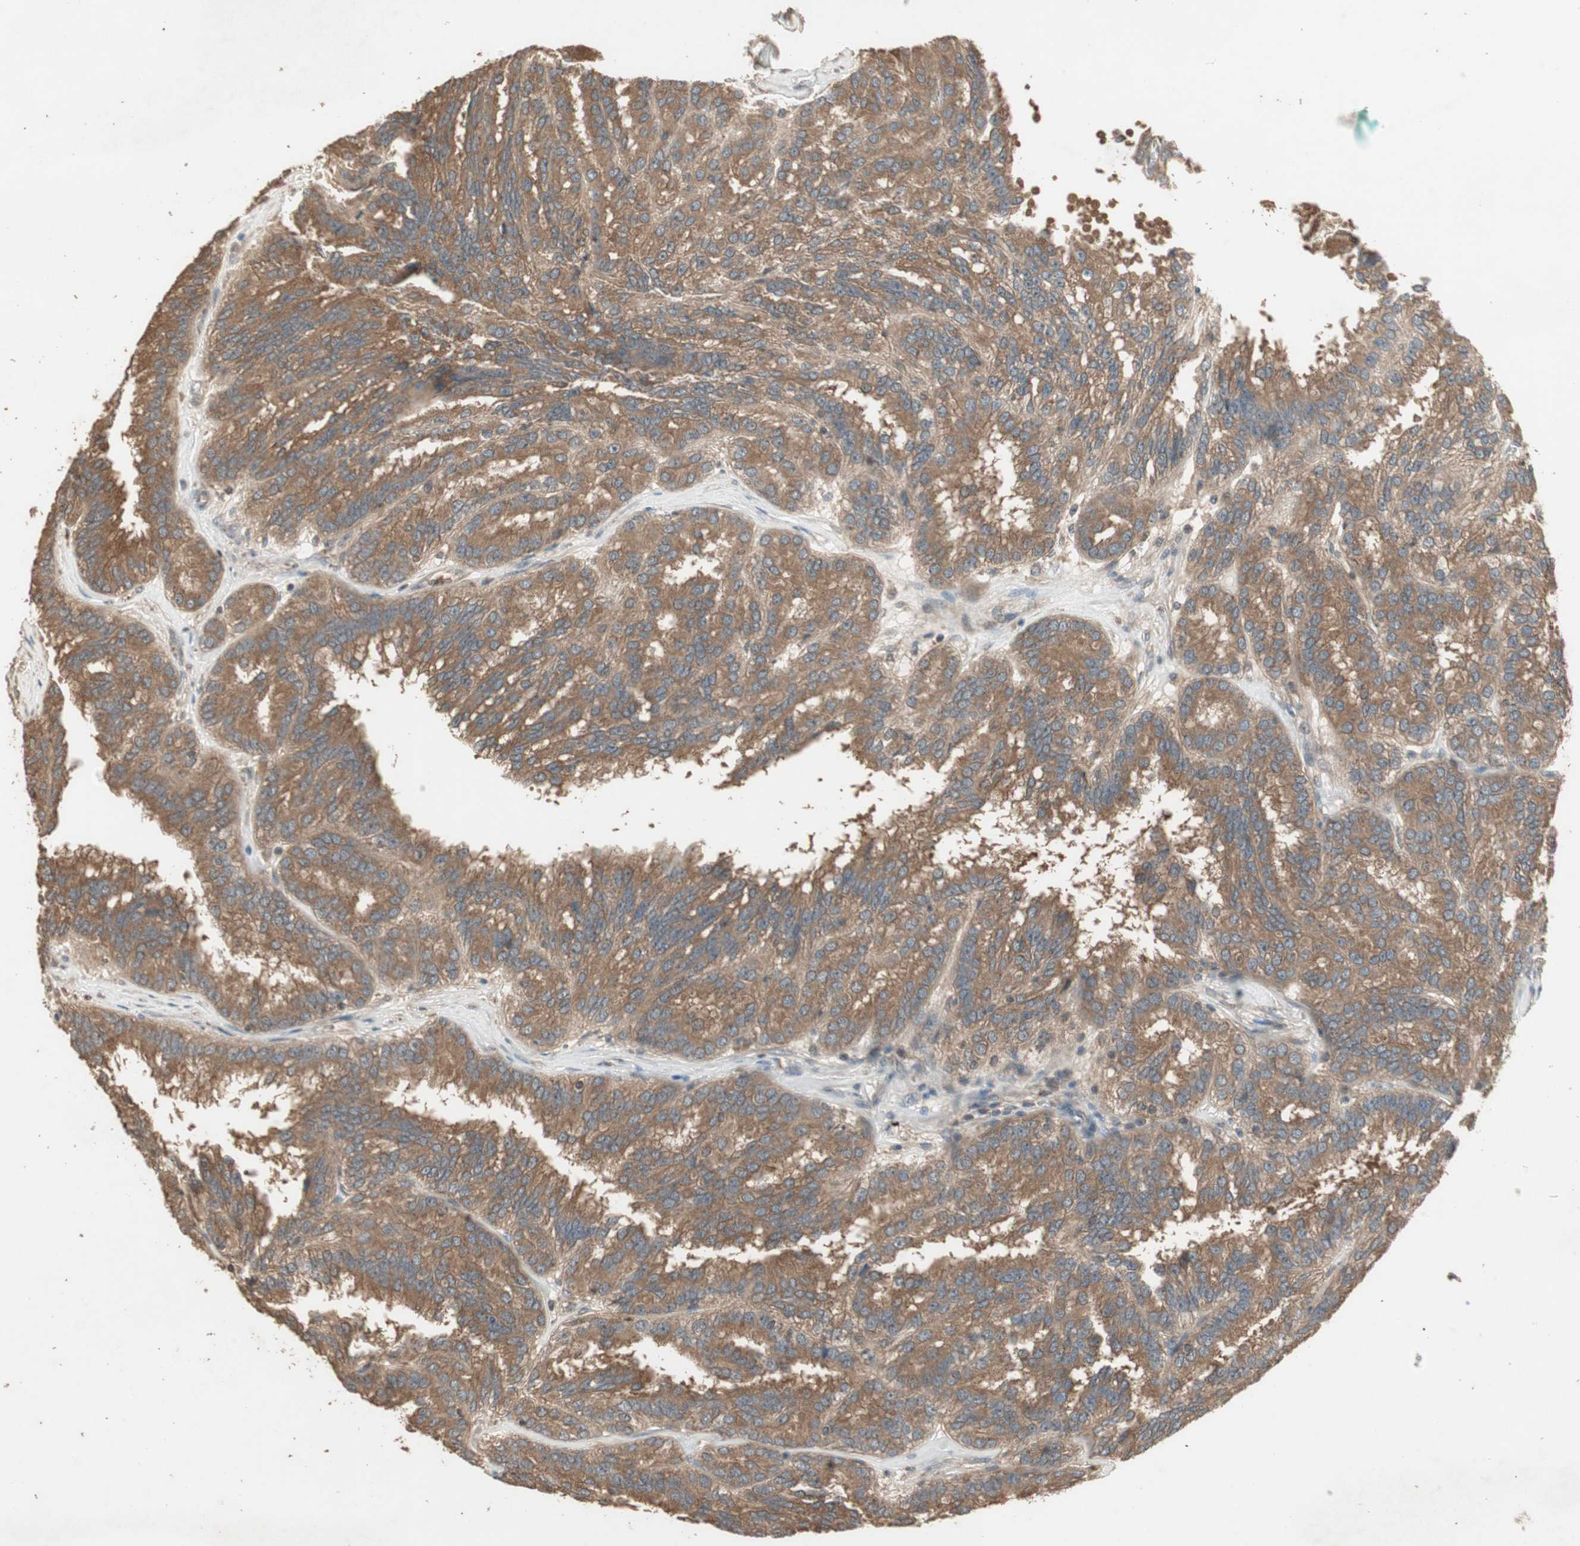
{"staining": {"intensity": "moderate", "quantity": ">75%", "location": "cytoplasmic/membranous"}, "tissue": "renal cancer", "cell_type": "Tumor cells", "image_type": "cancer", "snomed": [{"axis": "morphology", "description": "Adenocarcinoma, NOS"}, {"axis": "topography", "description": "Kidney"}], "caption": "DAB immunohistochemical staining of human adenocarcinoma (renal) displays moderate cytoplasmic/membranous protein staining in about >75% of tumor cells. The staining was performed using DAB to visualize the protein expression in brown, while the nuclei were stained in blue with hematoxylin (Magnification: 20x).", "gene": "UBAC1", "patient": {"sex": "male", "age": 46}}